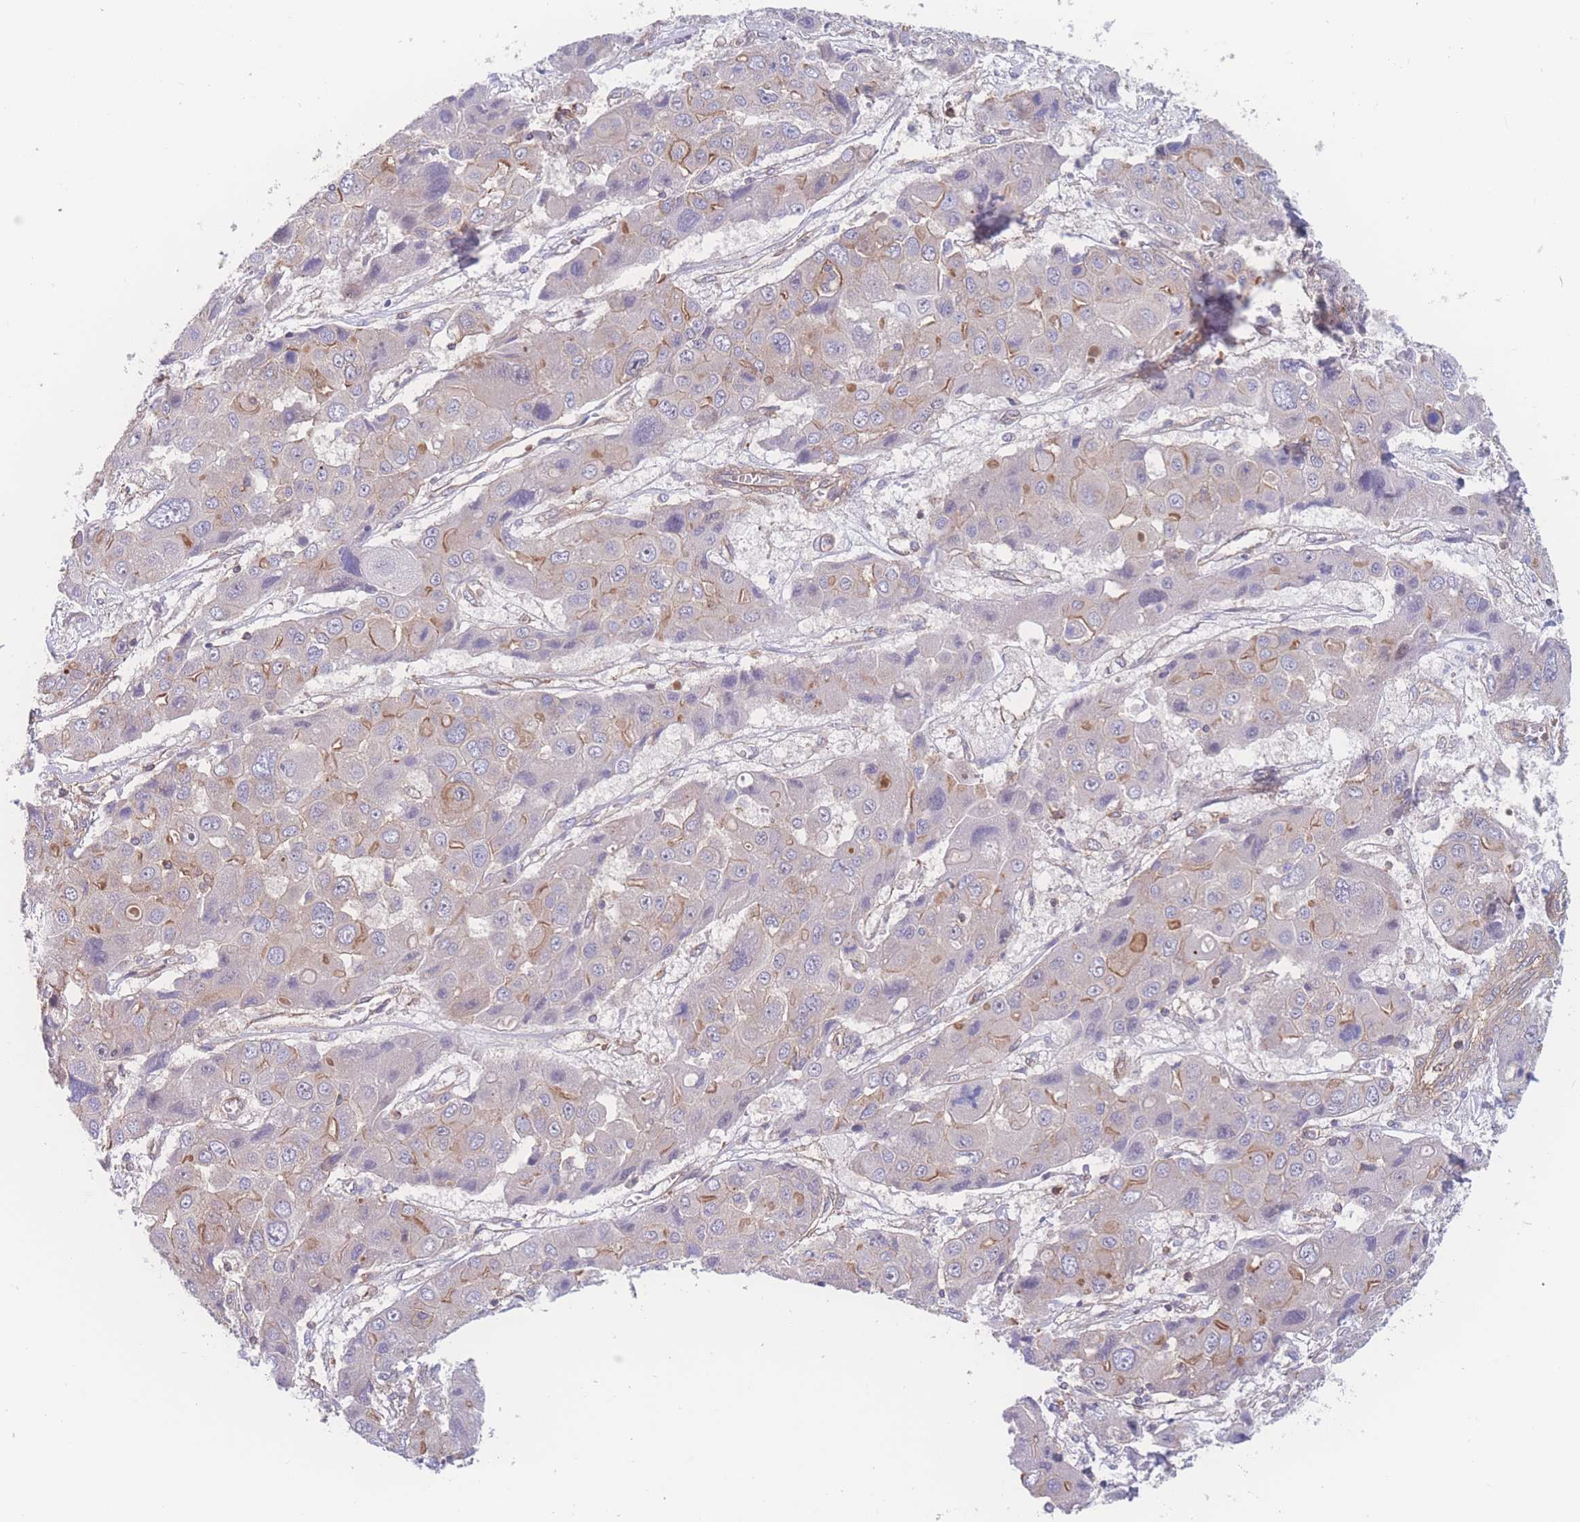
{"staining": {"intensity": "moderate", "quantity": "<25%", "location": "cytoplasmic/membranous"}, "tissue": "liver cancer", "cell_type": "Tumor cells", "image_type": "cancer", "snomed": [{"axis": "morphology", "description": "Cholangiocarcinoma"}, {"axis": "topography", "description": "Liver"}], "caption": "Moderate cytoplasmic/membranous protein expression is seen in approximately <25% of tumor cells in cholangiocarcinoma (liver).", "gene": "CFAP97", "patient": {"sex": "male", "age": 67}}